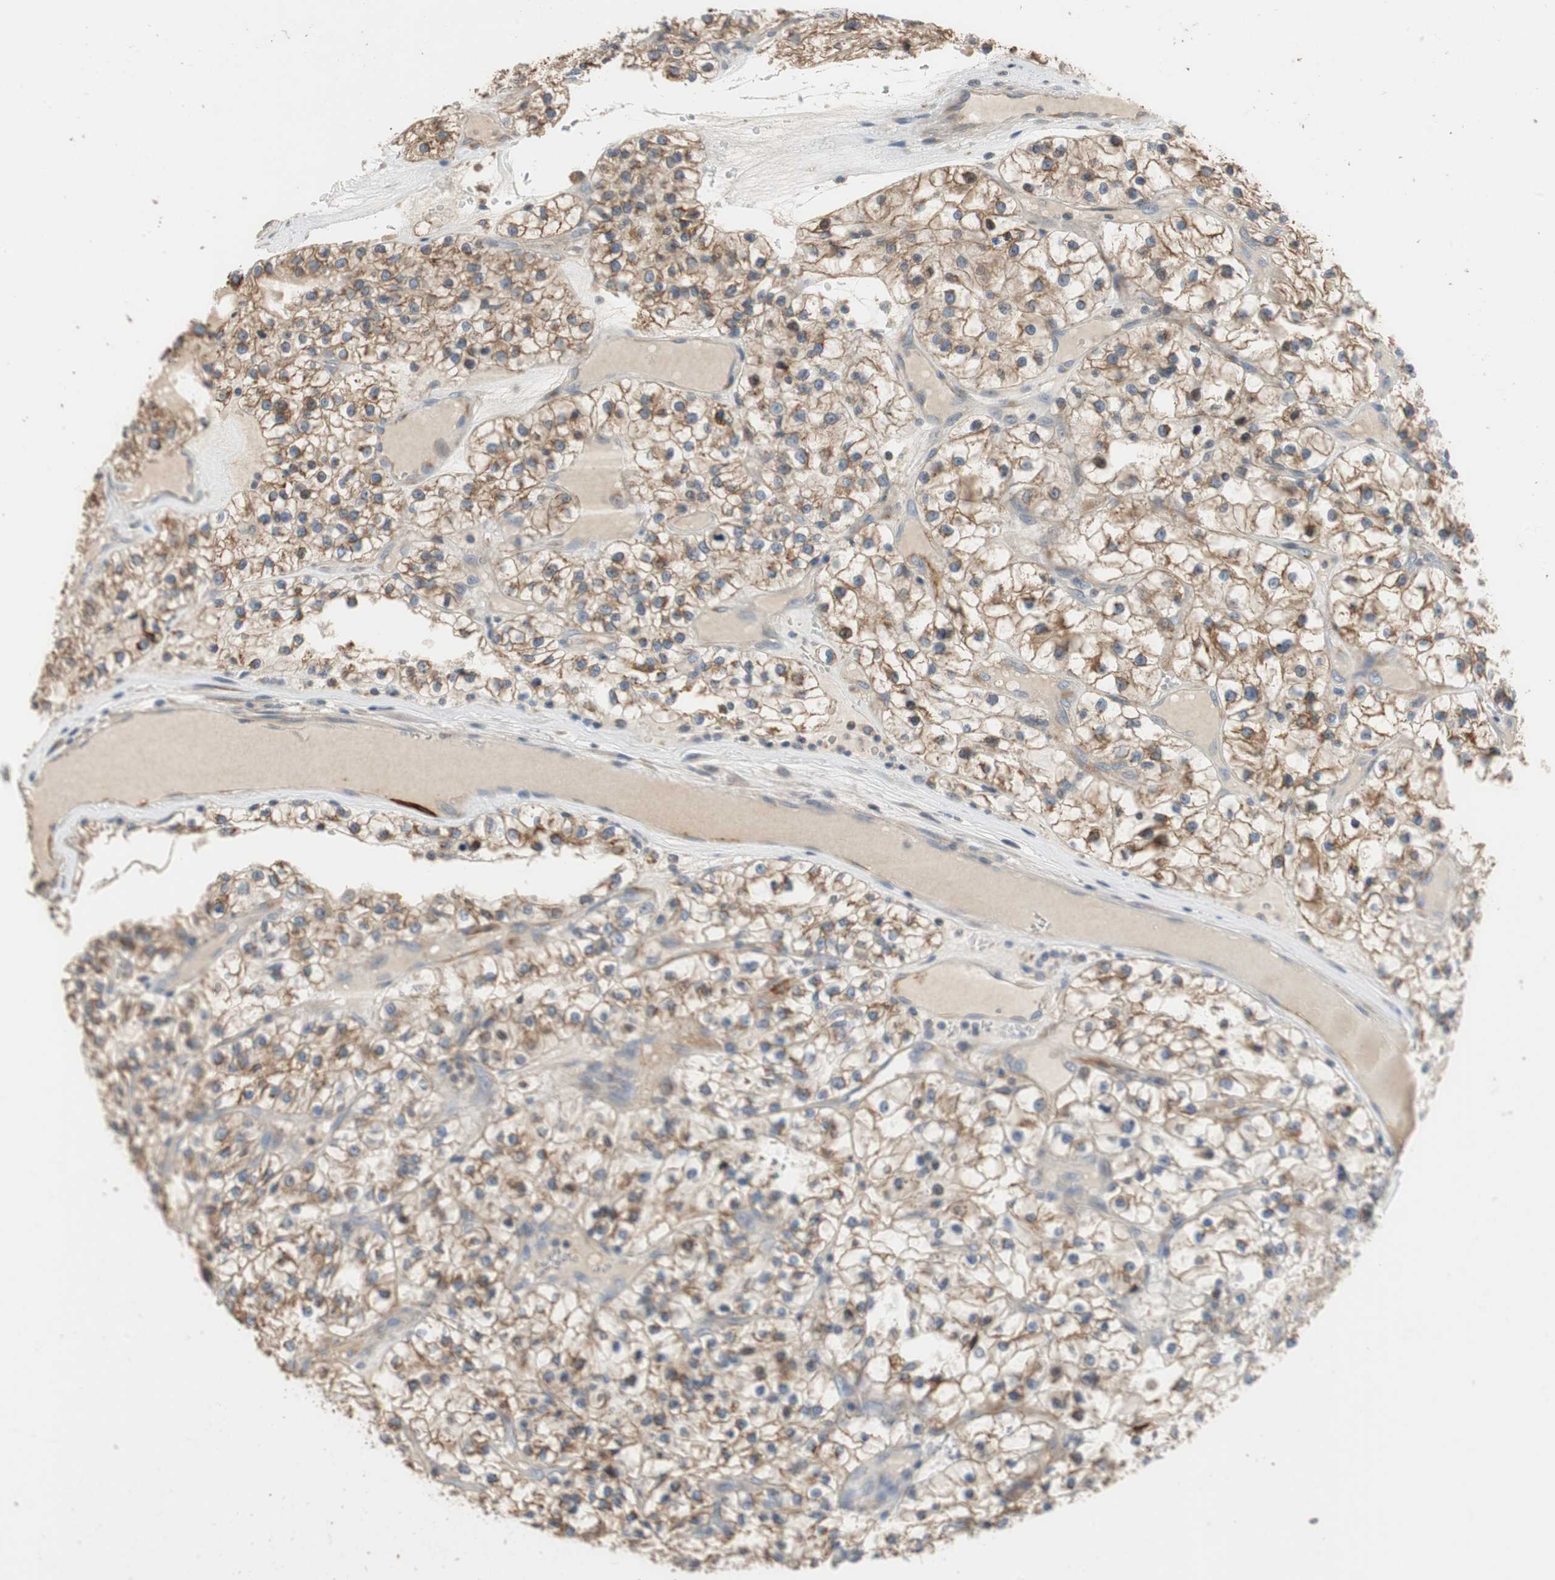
{"staining": {"intensity": "moderate", "quantity": ">75%", "location": "cytoplasmic/membranous"}, "tissue": "renal cancer", "cell_type": "Tumor cells", "image_type": "cancer", "snomed": [{"axis": "morphology", "description": "Adenocarcinoma, NOS"}, {"axis": "topography", "description": "Kidney"}], "caption": "This histopathology image exhibits IHC staining of human renal cancer, with medium moderate cytoplasmic/membranous expression in about >75% of tumor cells.", "gene": "ALPL", "patient": {"sex": "female", "age": 57}}